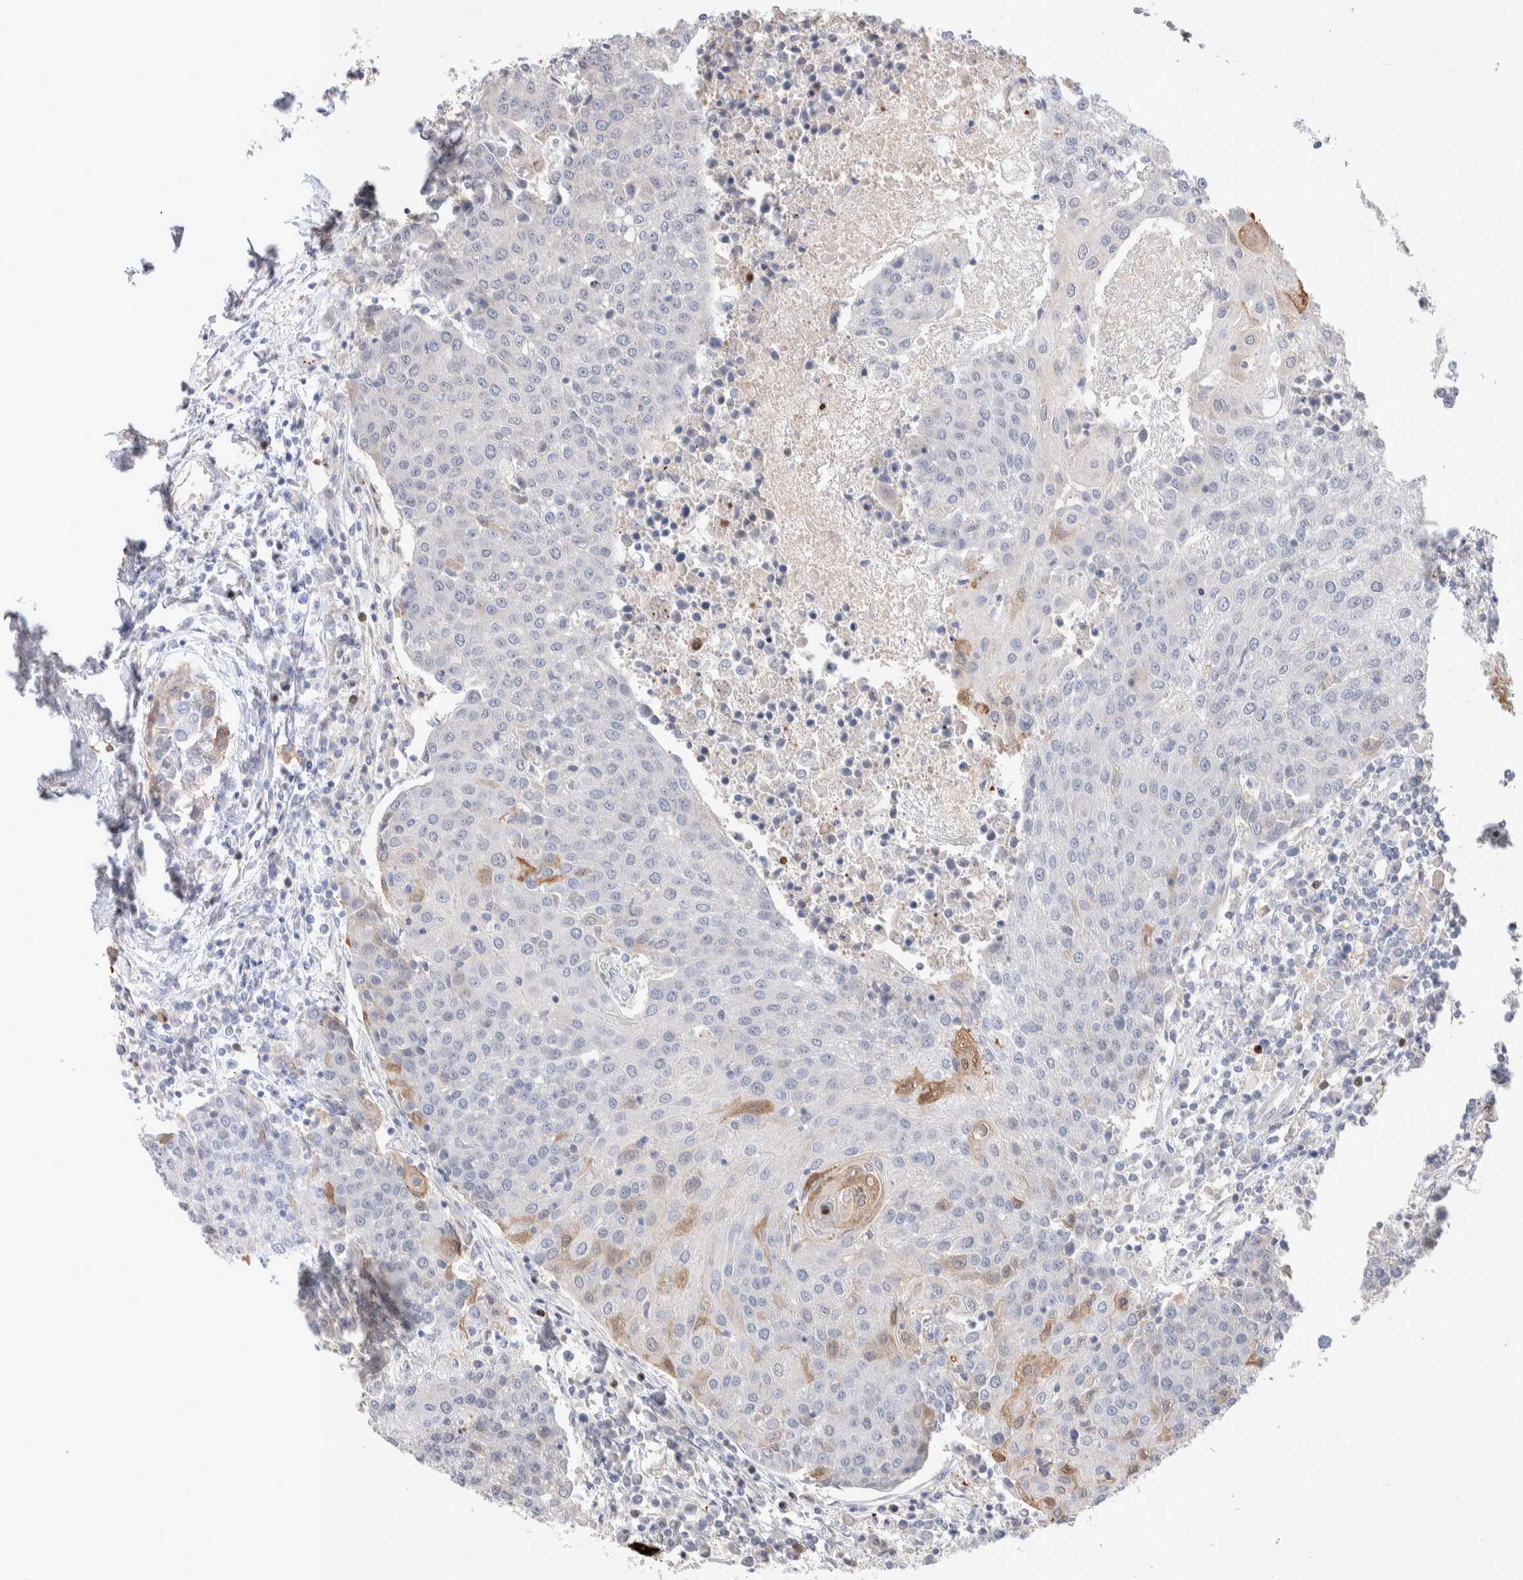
{"staining": {"intensity": "weak", "quantity": "<25%", "location": "cytoplasmic/membranous"}, "tissue": "urothelial cancer", "cell_type": "Tumor cells", "image_type": "cancer", "snomed": [{"axis": "morphology", "description": "Urothelial carcinoma, High grade"}, {"axis": "topography", "description": "Urinary bladder"}], "caption": "Human urothelial cancer stained for a protein using immunohistochemistry (IHC) reveals no staining in tumor cells.", "gene": "FFAR2", "patient": {"sex": "female", "age": 85}}